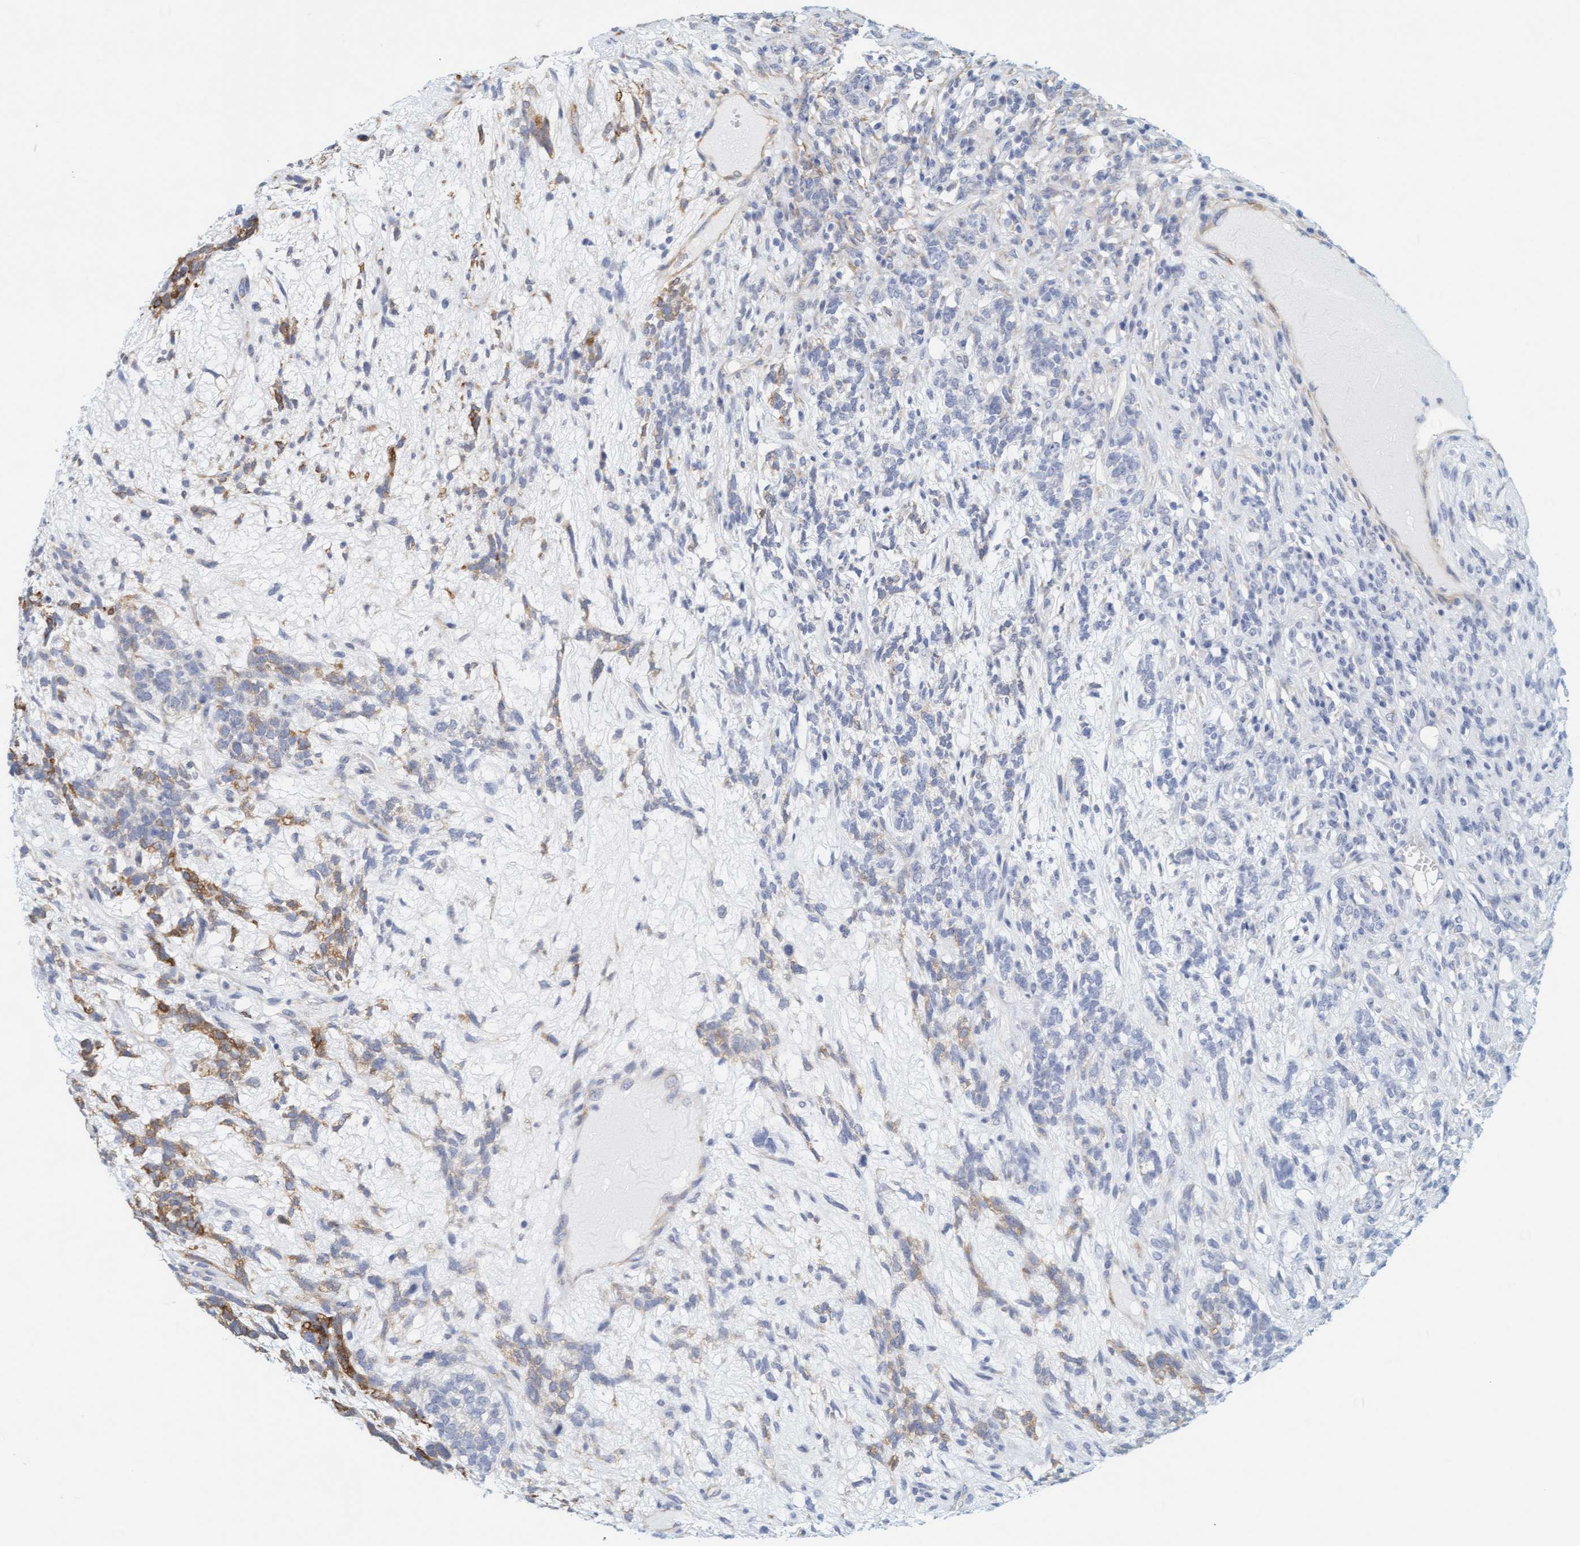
{"staining": {"intensity": "negative", "quantity": "none", "location": "none"}, "tissue": "testis cancer", "cell_type": "Tumor cells", "image_type": "cancer", "snomed": [{"axis": "morphology", "description": "Seminoma, NOS"}, {"axis": "topography", "description": "Testis"}], "caption": "An immunohistochemistry histopathology image of testis cancer is shown. There is no staining in tumor cells of testis cancer.", "gene": "MAP1B", "patient": {"sex": "male", "age": 28}}